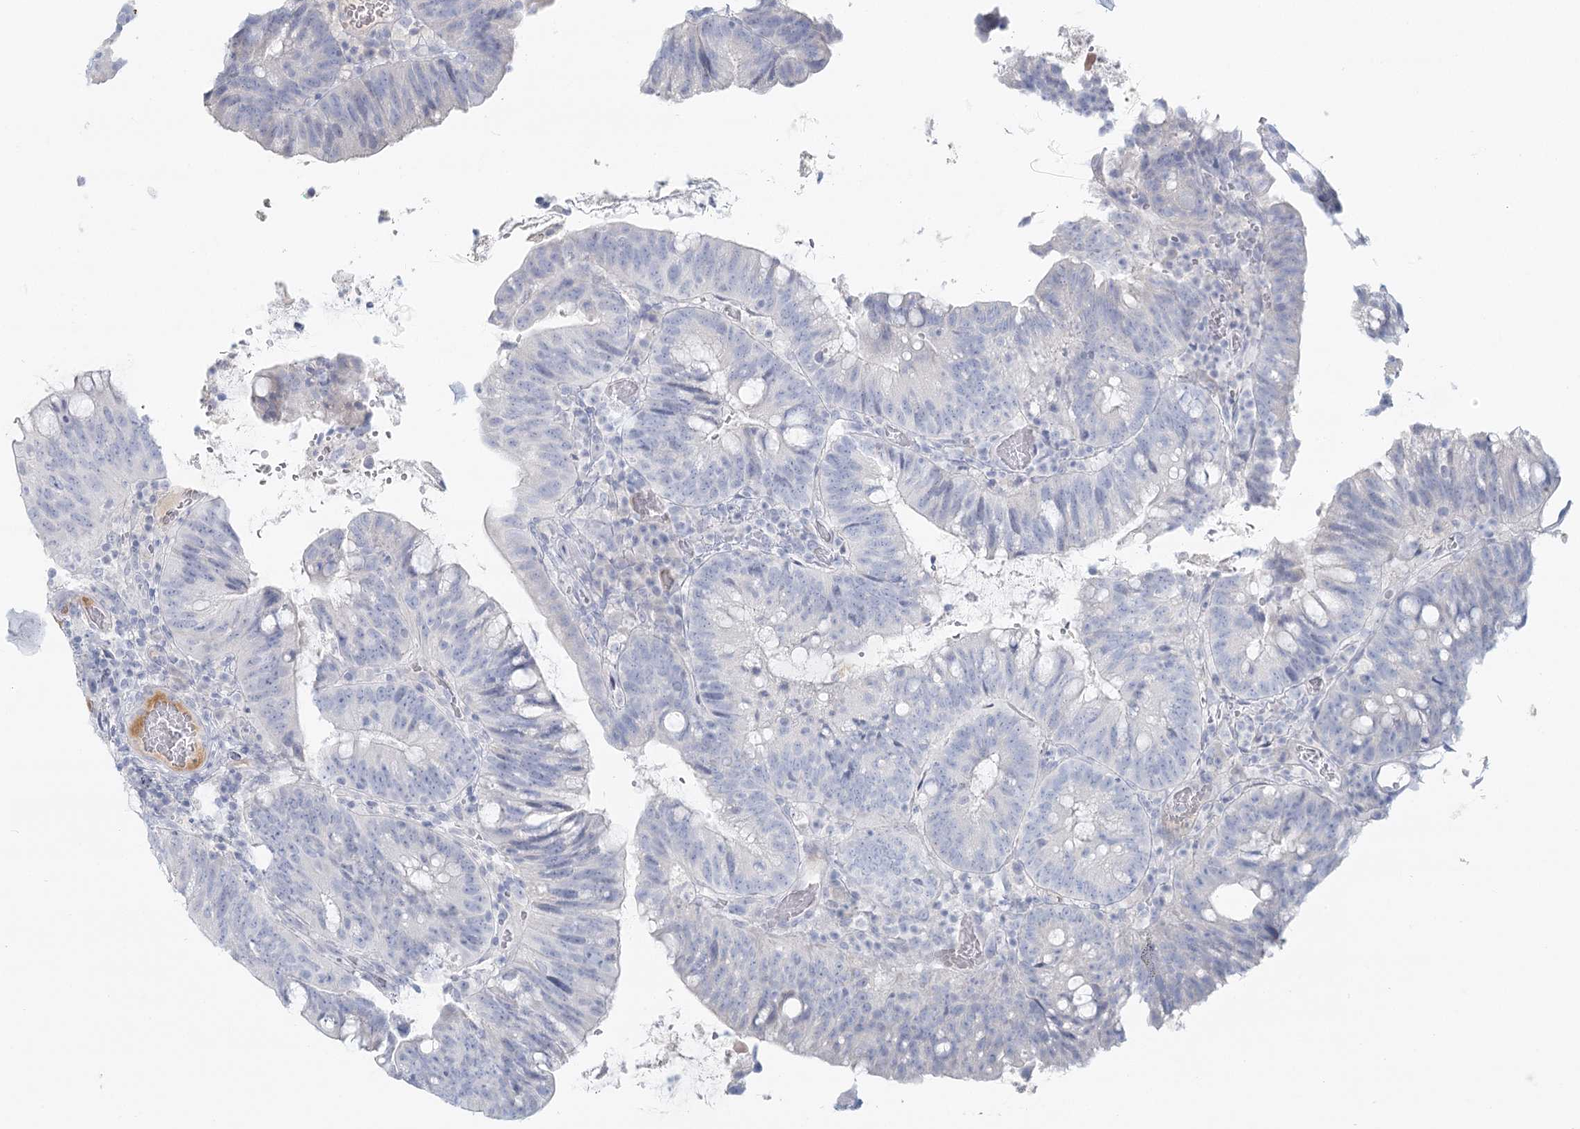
{"staining": {"intensity": "negative", "quantity": "none", "location": "none"}, "tissue": "colorectal cancer", "cell_type": "Tumor cells", "image_type": "cancer", "snomed": [{"axis": "morphology", "description": "Adenocarcinoma, NOS"}, {"axis": "topography", "description": "Colon"}], "caption": "This is a micrograph of IHC staining of colorectal cancer, which shows no staining in tumor cells. The staining is performed using DAB (3,3'-diaminobenzidine) brown chromogen with nuclei counter-stained in using hematoxylin.", "gene": "DMGDH", "patient": {"sex": "female", "age": 66}}